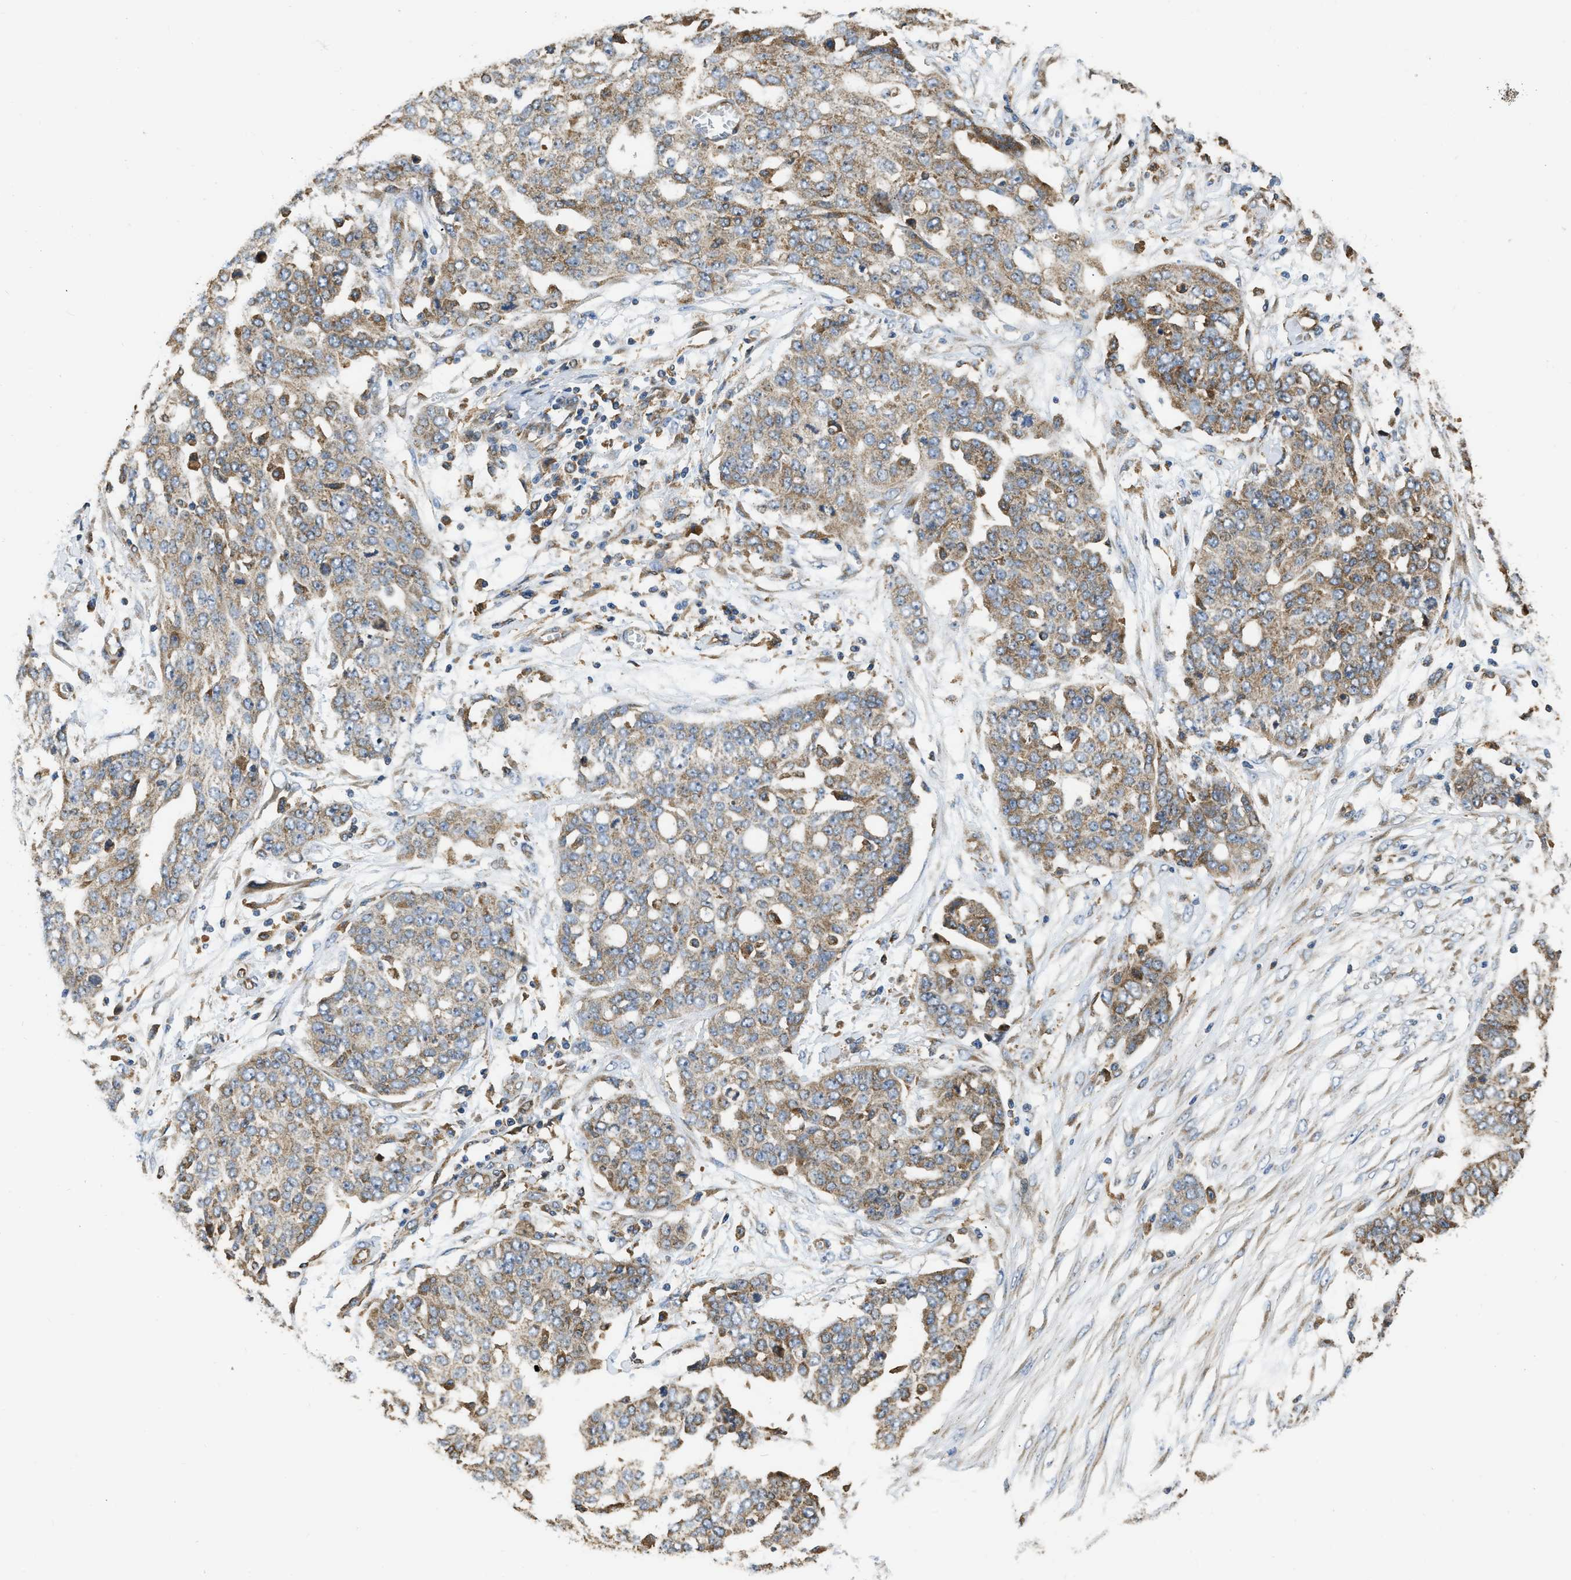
{"staining": {"intensity": "weak", "quantity": ">75%", "location": "cytoplasmic/membranous"}, "tissue": "ovarian cancer", "cell_type": "Tumor cells", "image_type": "cancer", "snomed": [{"axis": "morphology", "description": "Cystadenocarcinoma, serous, NOS"}, {"axis": "topography", "description": "Soft tissue"}, {"axis": "topography", "description": "Ovary"}], "caption": "Approximately >75% of tumor cells in serous cystadenocarcinoma (ovarian) display weak cytoplasmic/membranous protein expression as visualized by brown immunohistochemical staining.", "gene": "FLNB", "patient": {"sex": "female", "age": 57}}